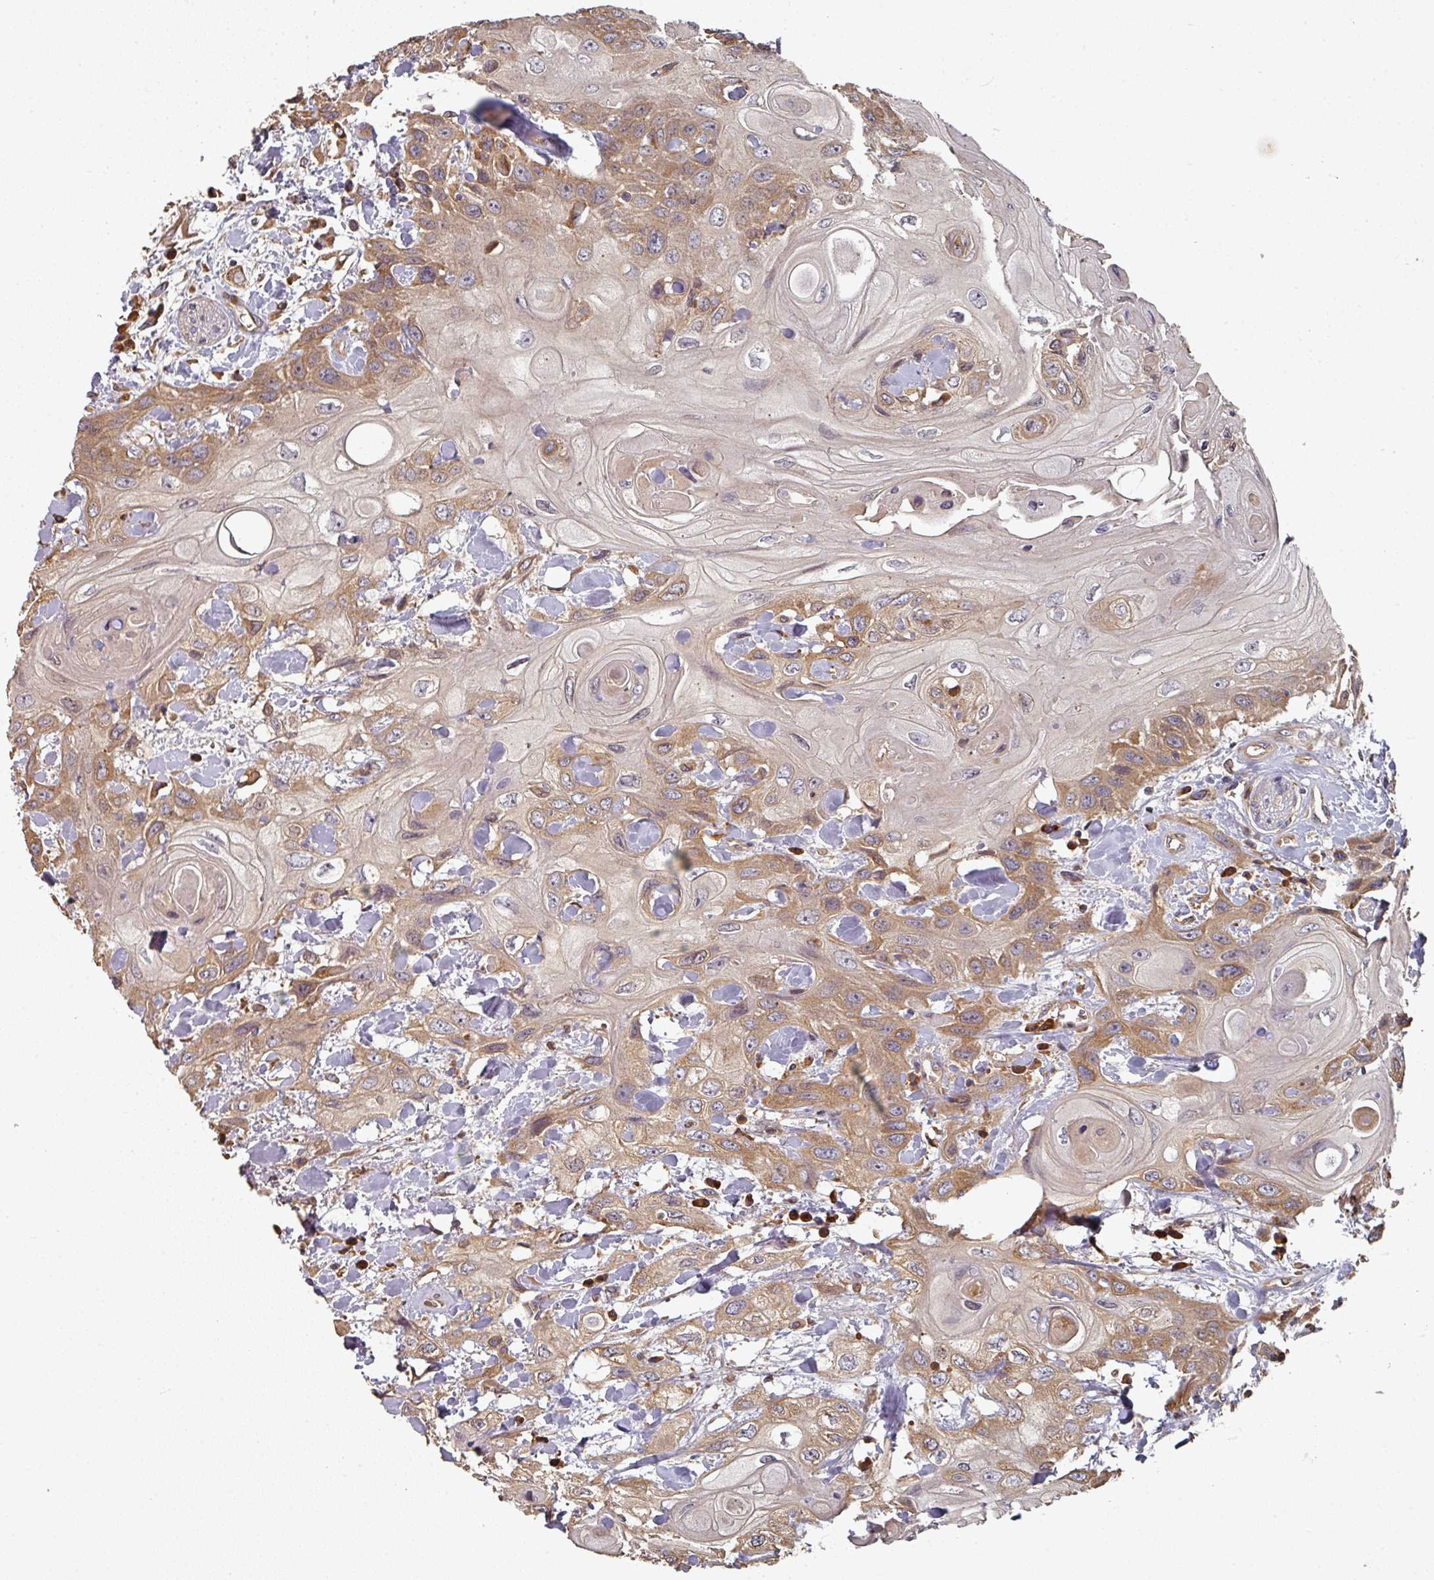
{"staining": {"intensity": "moderate", "quantity": ">75%", "location": "cytoplasmic/membranous"}, "tissue": "head and neck cancer", "cell_type": "Tumor cells", "image_type": "cancer", "snomed": [{"axis": "morphology", "description": "Squamous cell carcinoma, NOS"}, {"axis": "topography", "description": "Head-Neck"}], "caption": "An immunohistochemistry image of neoplastic tissue is shown. Protein staining in brown highlights moderate cytoplasmic/membranous positivity in head and neck cancer within tumor cells.", "gene": "EDEM2", "patient": {"sex": "female", "age": 43}}